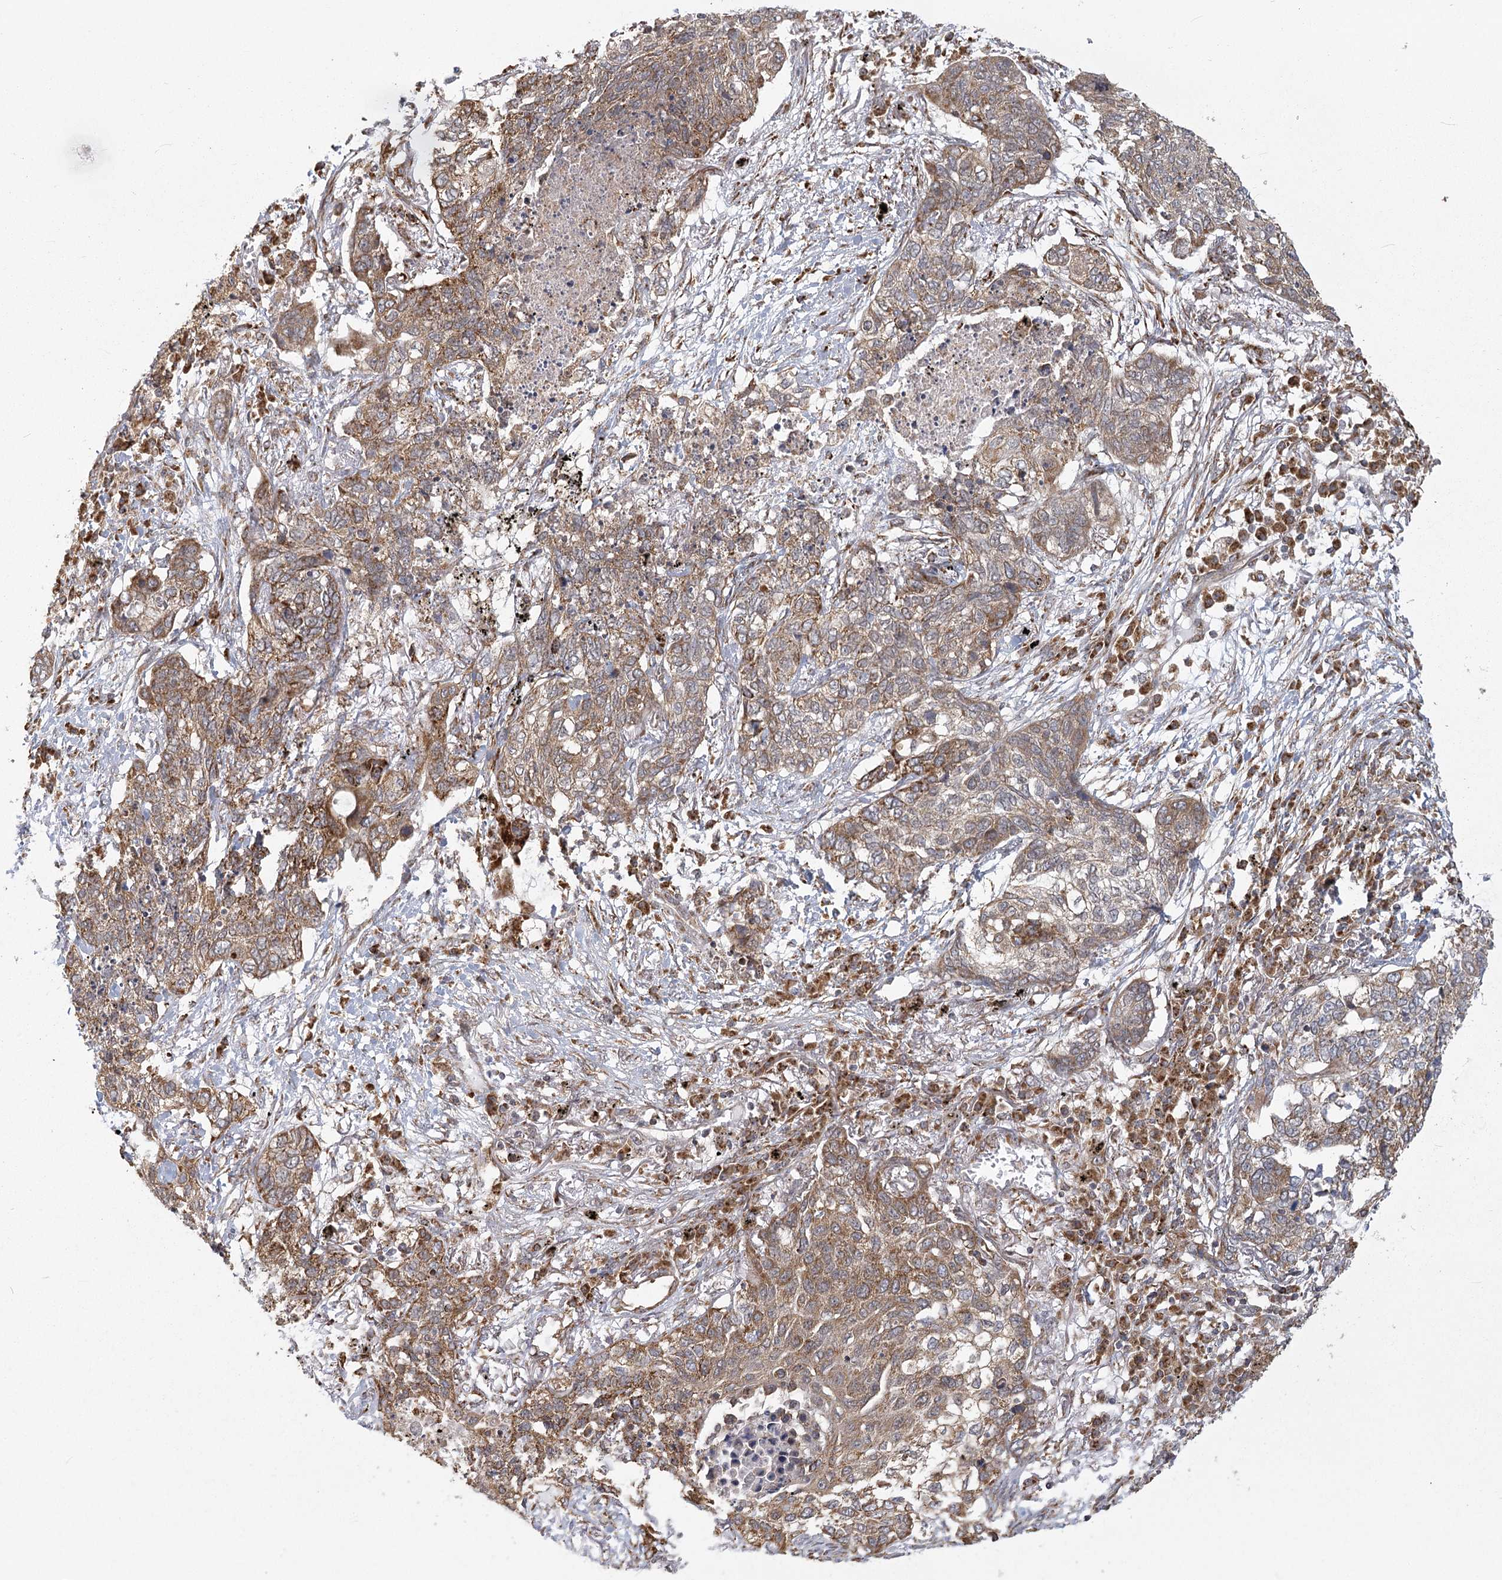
{"staining": {"intensity": "moderate", "quantity": ">75%", "location": "cytoplasmic/membranous"}, "tissue": "lung cancer", "cell_type": "Tumor cells", "image_type": "cancer", "snomed": [{"axis": "morphology", "description": "Squamous cell carcinoma, NOS"}, {"axis": "topography", "description": "Lung"}], "caption": "This micrograph shows lung cancer (squamous cell carcinoma) stained with immunohistochemistry to label a protein in brown. The cytoplasmic/membranous of tumor cells show moderate positivity for the protein. Nuclei are counter-stained blue.", "gene": "LACTB", "patient": {"sex": "female", "age": 63}}